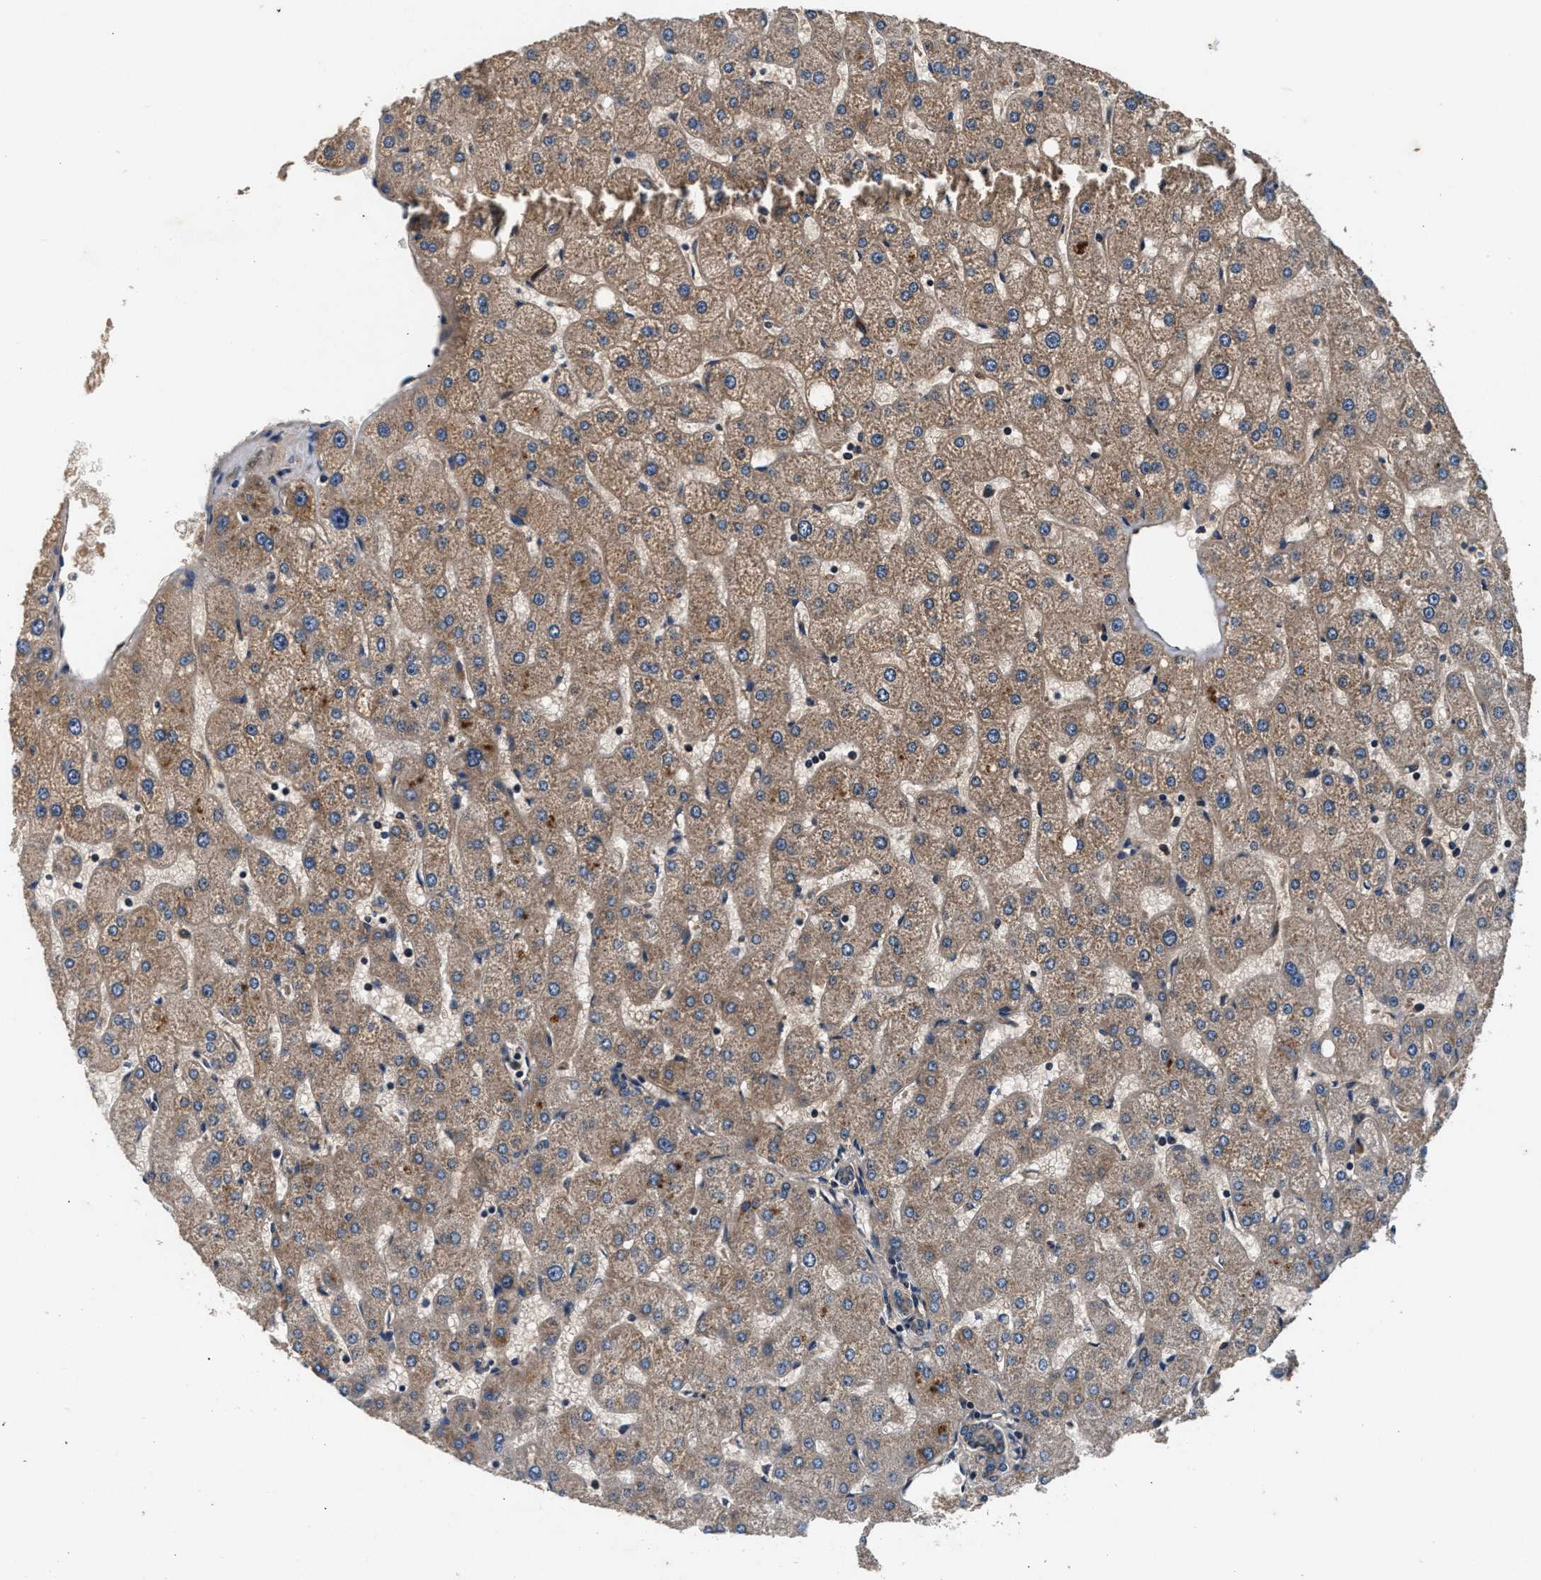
{"staining": {"intensity": "weak", "quantity": ">75%", "location": "cytoplasmic/membranous"}, "tissue": "liver", "cell_type": "Cholangiocytes", "image_type": "normal", "snomed": [{"axis": "morphology", "description": "Normal tissue, NOS"}, {"axis": "topography", "description": "Liver"}], "caption": "IHC histopathology image of unremarkable liver stained for a protein (brown), which demonstrates low levels of weak cytoplasmic/membranous staining in about >75% of cholangiocytes.", "gene": "IMMT", "patient": {"sex": "male", "age": 67}}